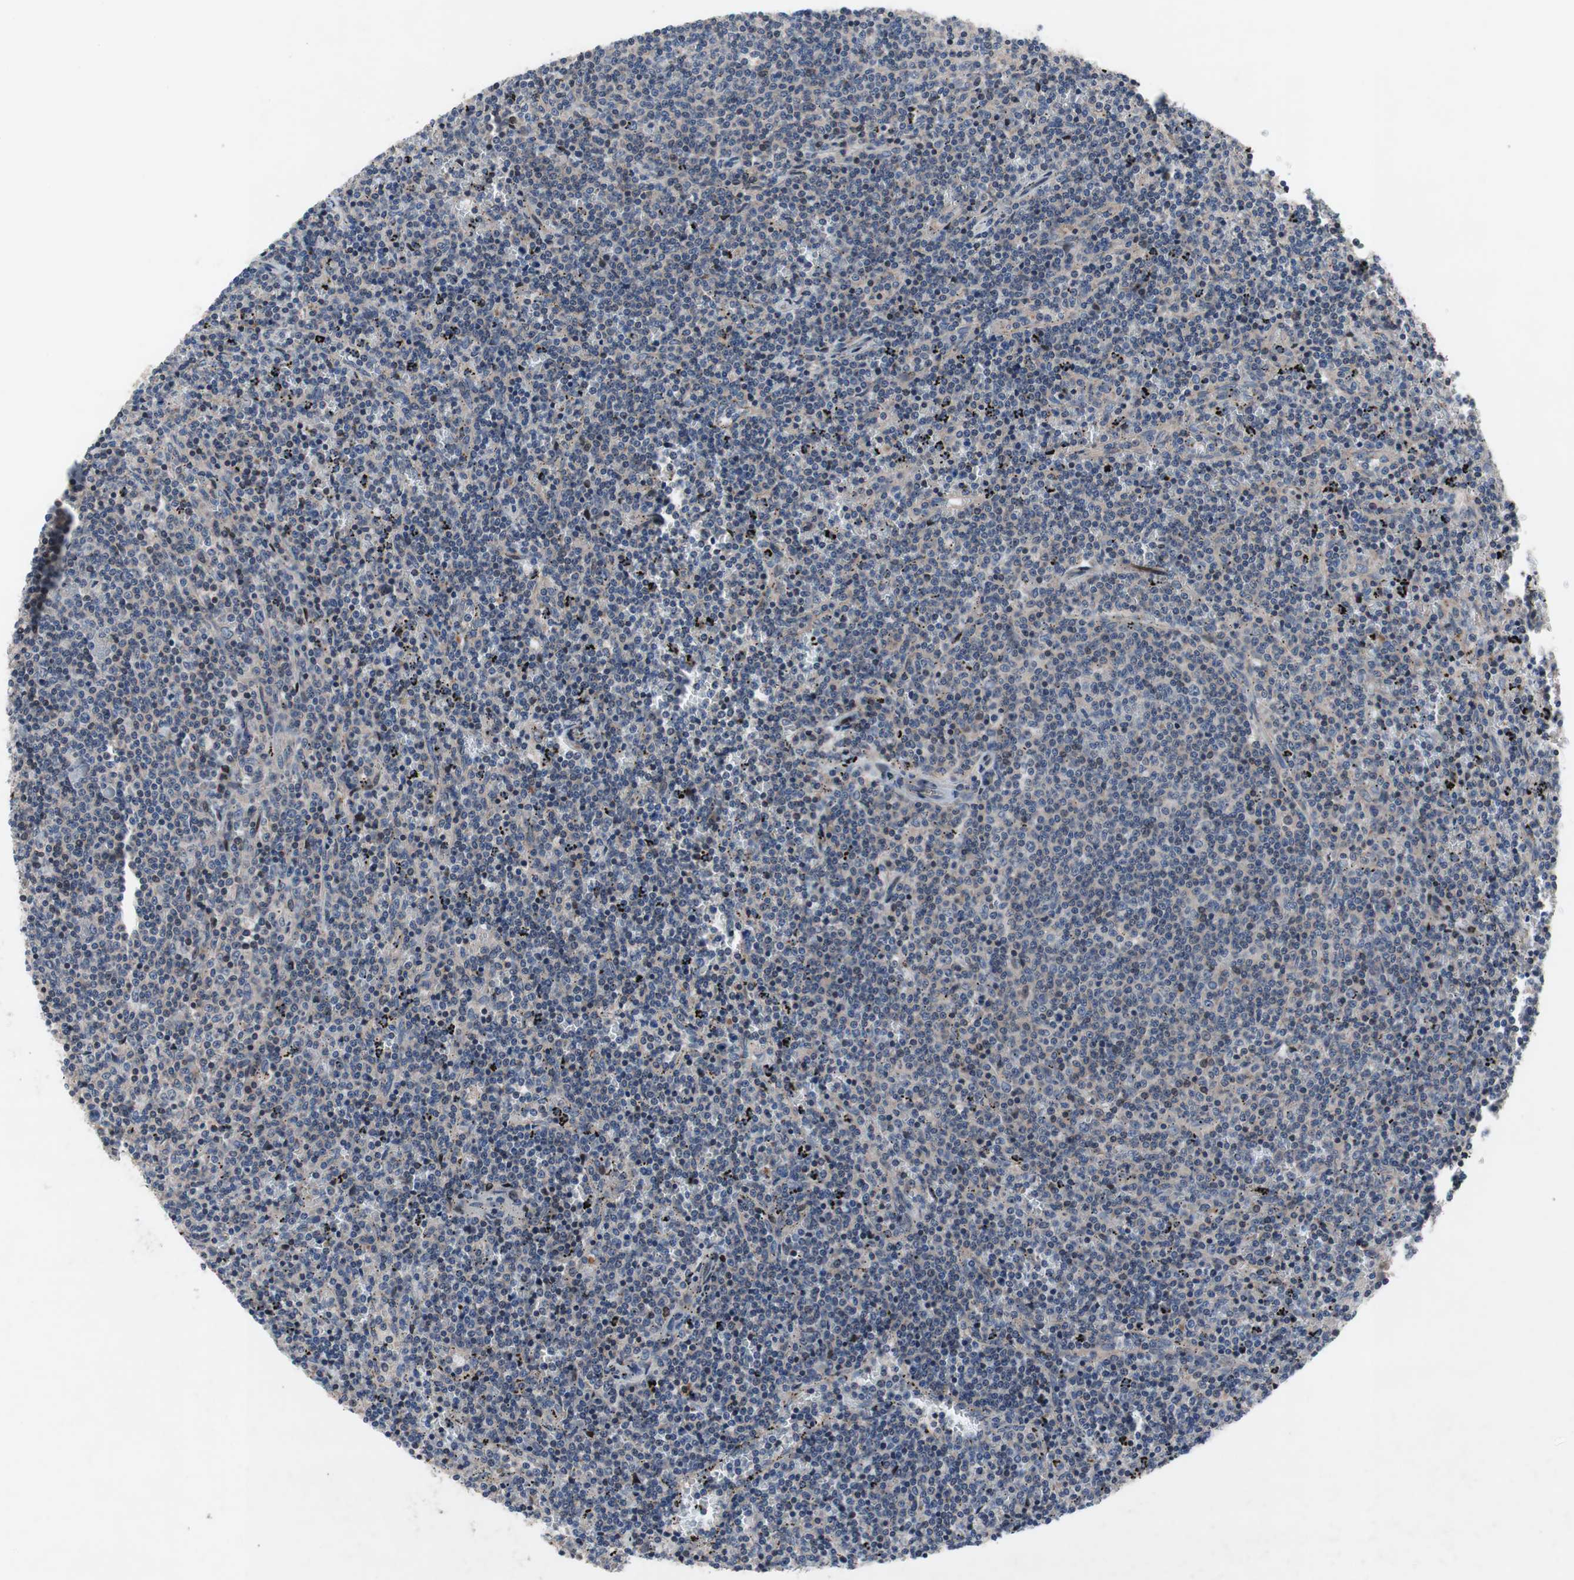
{"staining": {"intensity": "weak", "quantity": "<25%", "location": "cytoplasmic/membranous"}, "tissue": "lymphoma", "cell_type": "Tumor cells", "image_type": "cancer", "snomed": [{"axis": "morphology", "description": "Malignant lymphoma, non-Hodgkin's type, Low grade"}, {"axis": "topography", "description": "Spleen"}], "caption": "Histopathology image shows no significant protein positivity in tumor cells of malignant lymphoma, non-Hodgkin's type (low-grade). The staining was performed using DAB to visualize the protein expression in brown, while the nuclei were stained in blue with hematoxylin (Magnification: 20x).", "gene": "MUTYH", "patient": {"sex": "female", "age": 50}}